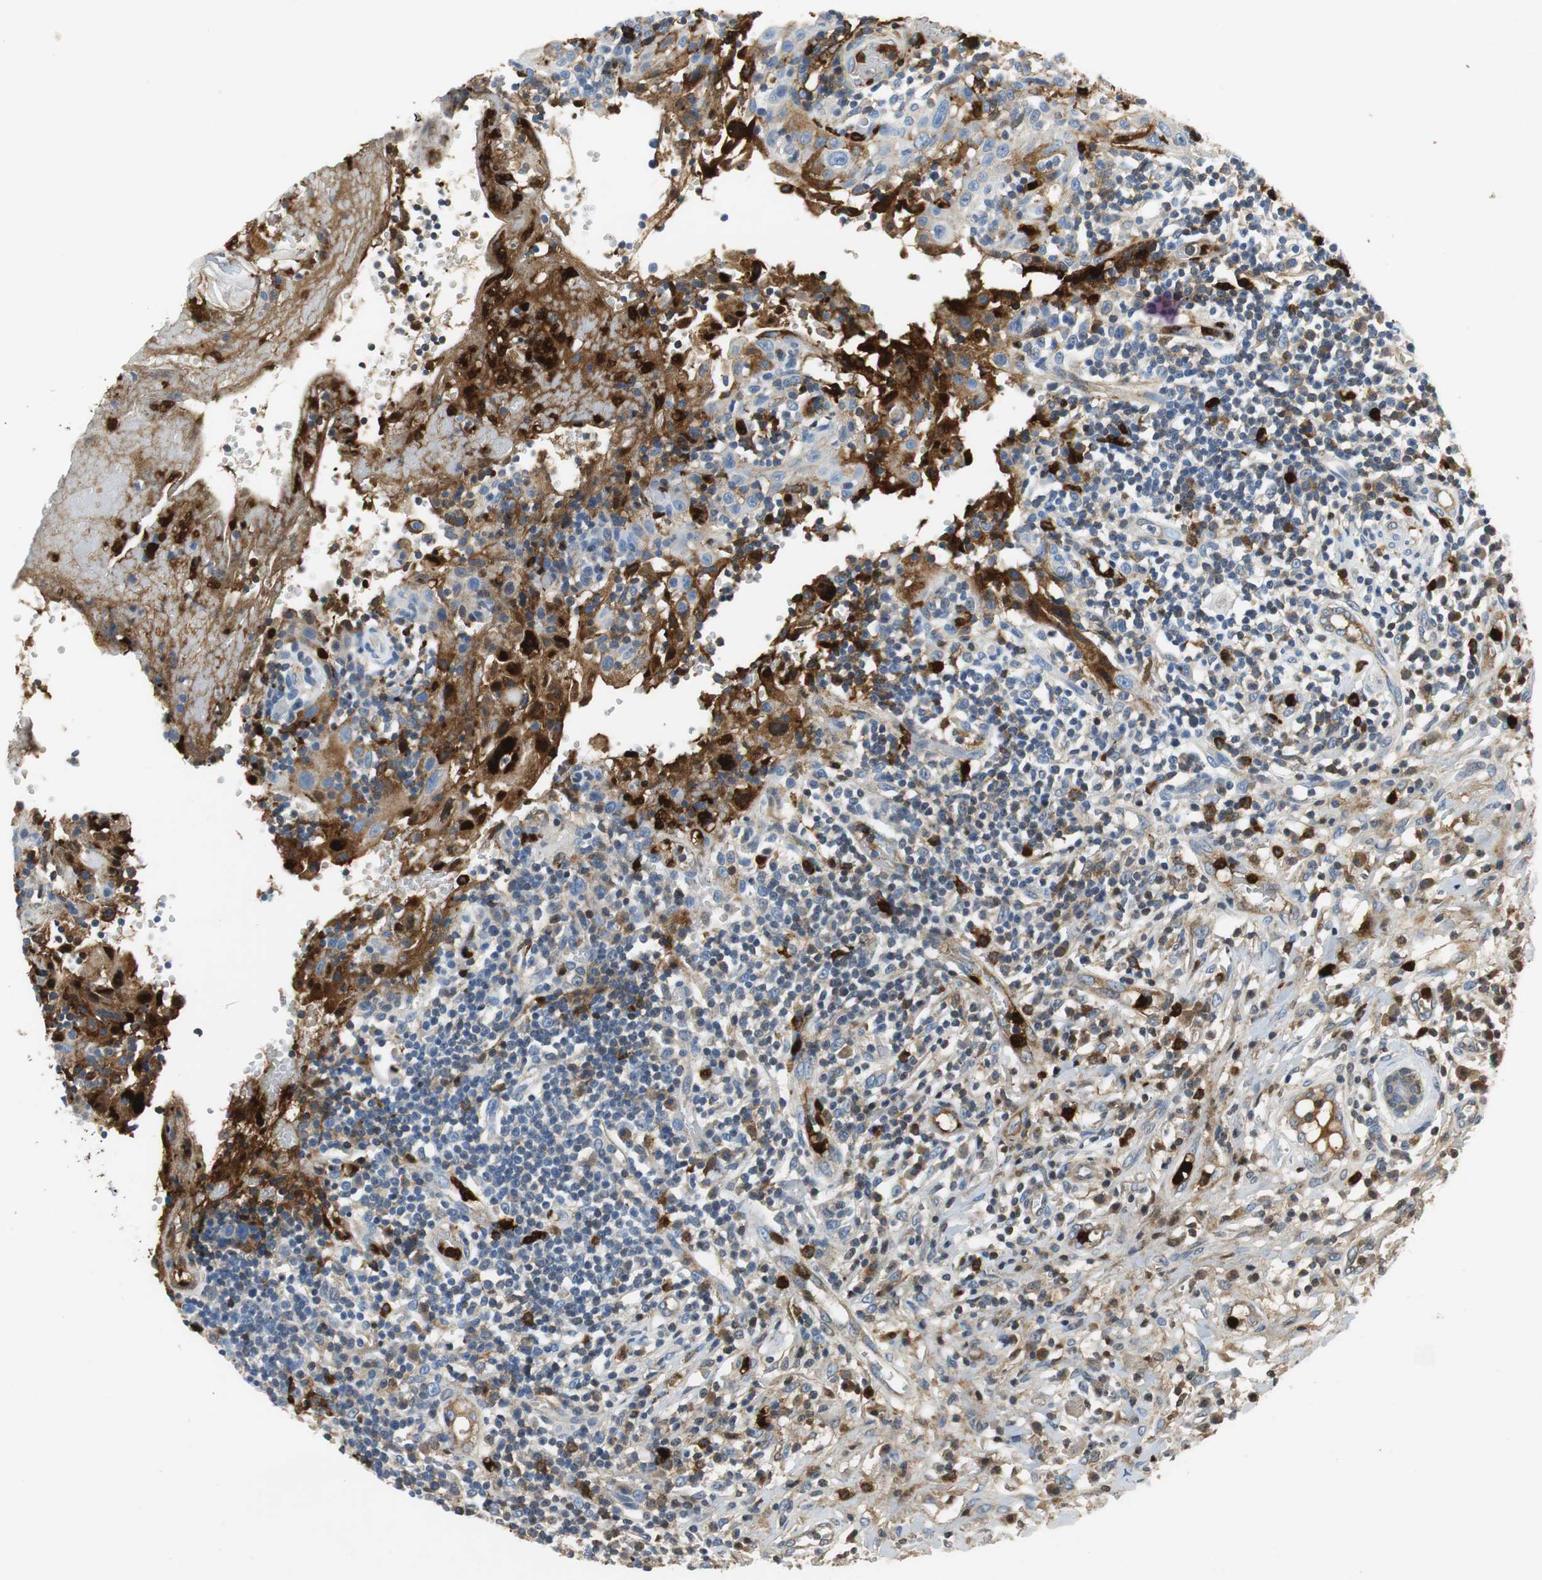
{"staining": {"intensity": "weak", "quantity": "25%-75%", "location": "cytoplasmic/membranous"}, "tissue": "thyroid cancer", "cell_type": "Tumor cells", "image_type": "cancer", "snomed": [{"axis": "morphology", "description": "Carcinoma, NOS"}, {"axis": "topography", "description": "Thyroid gland"}], "caption": "Weak cytoplasmic/membranous staining is present in about 25%-75% of tumor cells in carcinoma (thyroid).", "gene": "ORM1", "patient": {"sex": "female", "age": 77}}